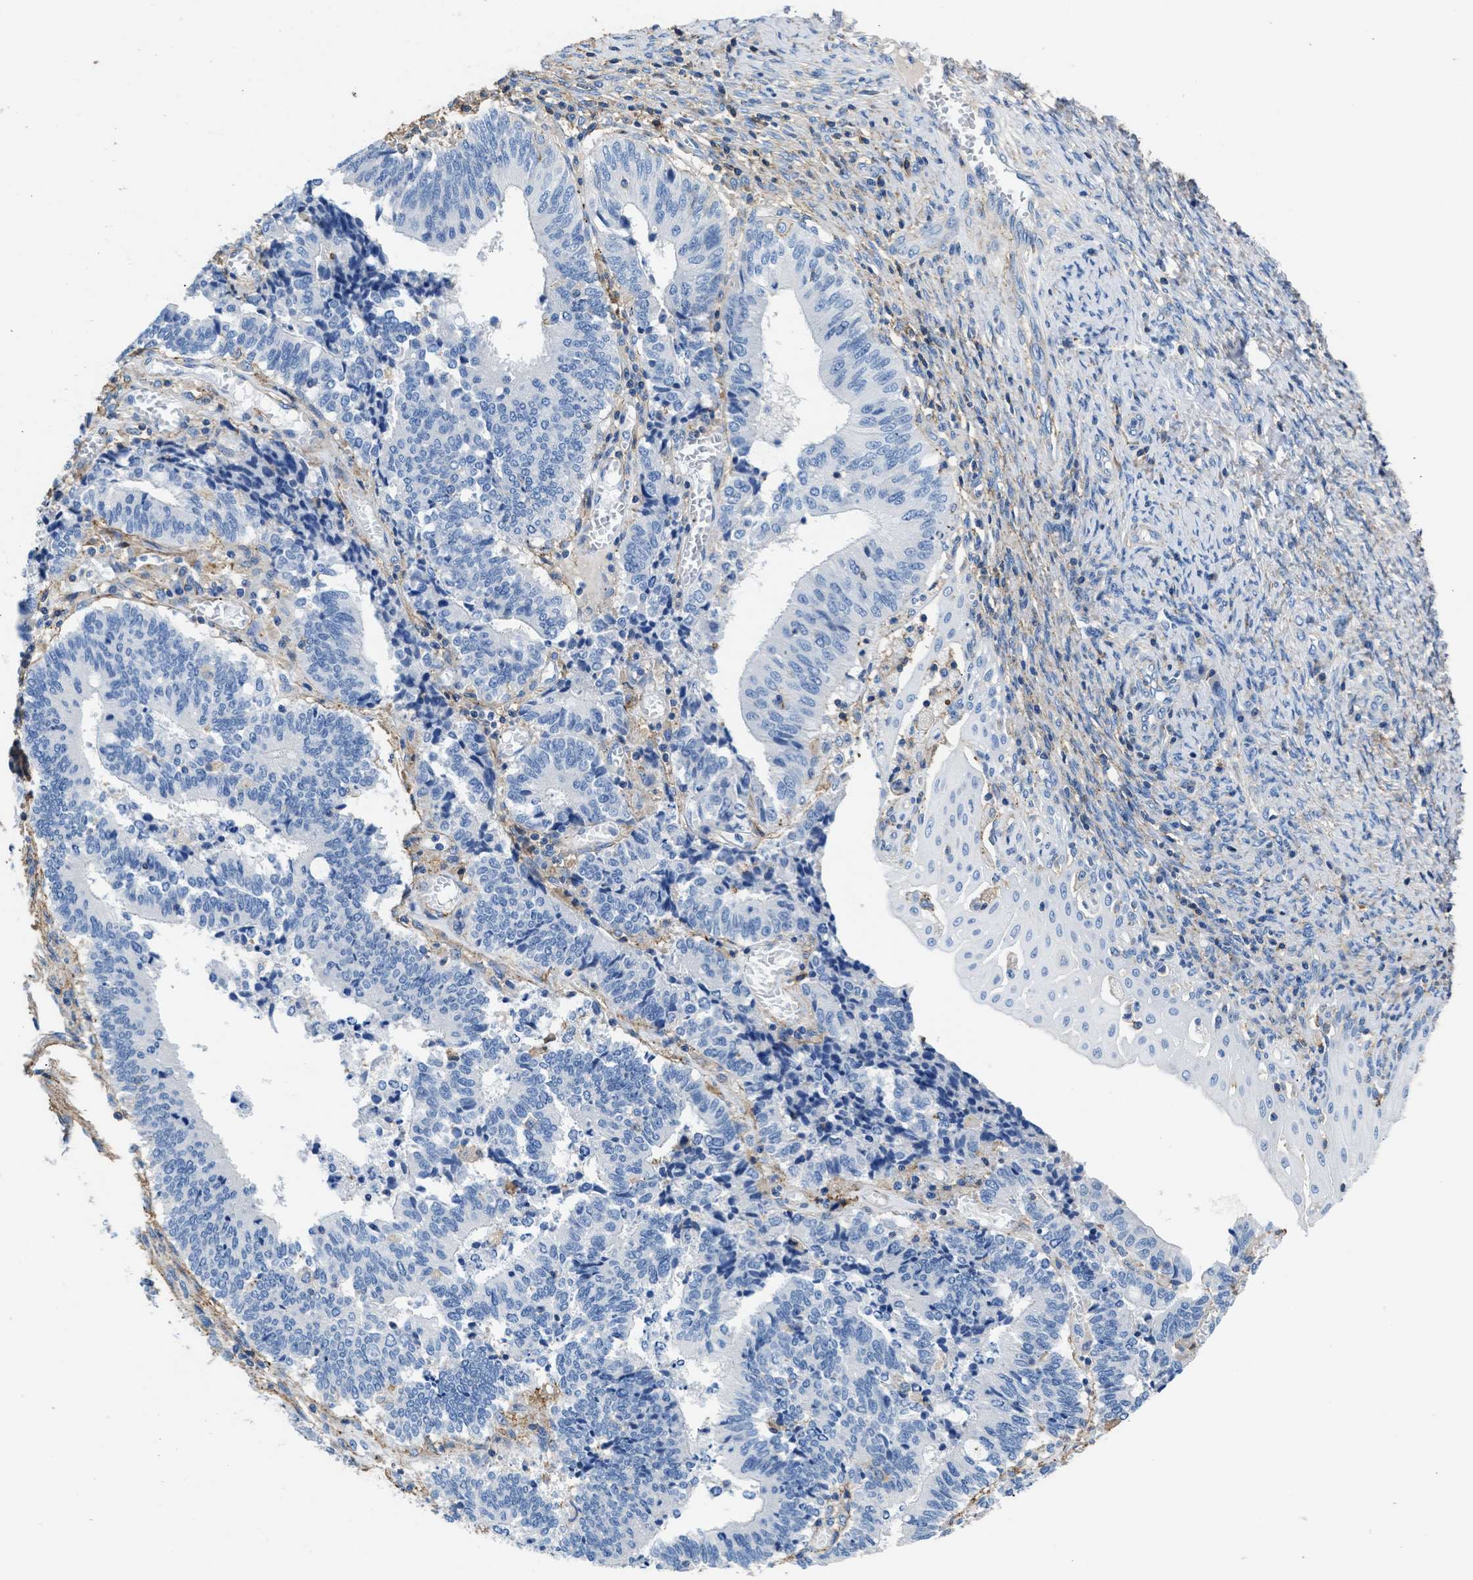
{"staining": {"intensity": "negative", "quantity": "none", "location": "none"}, "tissue": "cervical cancer", "cell_type": "Tumor cells", "image_type": "cancer", "snomed": [{"axis": "morphology", "description": "Adenocarcinoma, NOS"}, {"axis": "topography", "description": "Cervix"}], "caption": "A photomicrograph of cervical adenocarcinoma stained for a protein displays no brown staining in tumor cells.", "gene": "KCNQ4", "patient": {"sex": "female", "age": 44}}